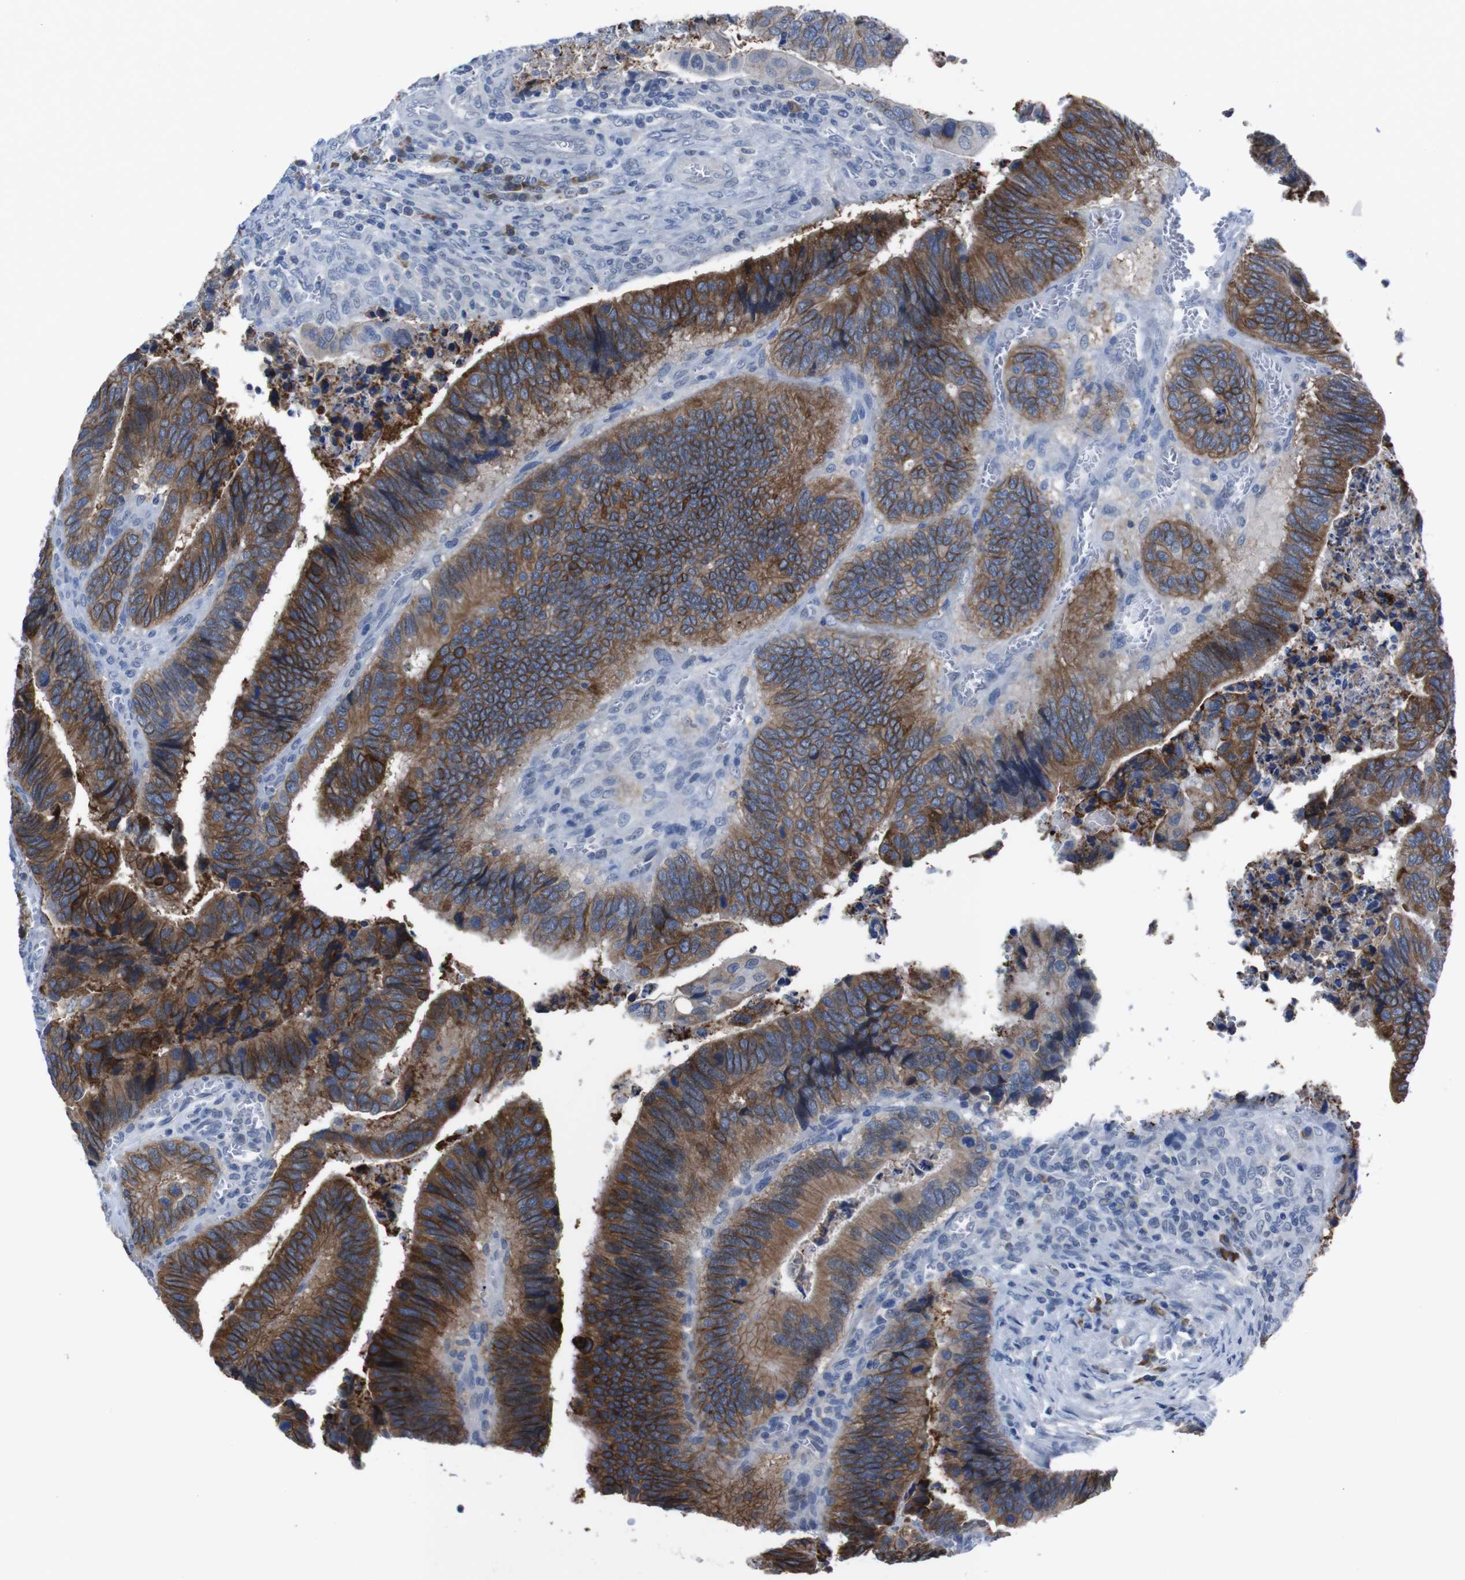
{"staining": {"intensity": "strong", "quantity": ">75%", "location": "cytoplasmic/membranous"}, "tissue": "colorectal cancer", "cell_type": "Tumor cells", "image_type": "cancer", "snomed": [{"axis": "morphology", "description": "Inflammation, NOS"}, {"axis": "morphology", "description": "Adenocarcinoma, NOS"}, {"axis": "topography", "description": "Colon"}], "caption": "Immunohistochemical staining of human colorectal cancer displays high levels of strong cytoplasmic/membranous positivity in approximately >75% of tumor cells.", "gene": "SEMA4B", "patient": {"sex": "male", "age": 72}}